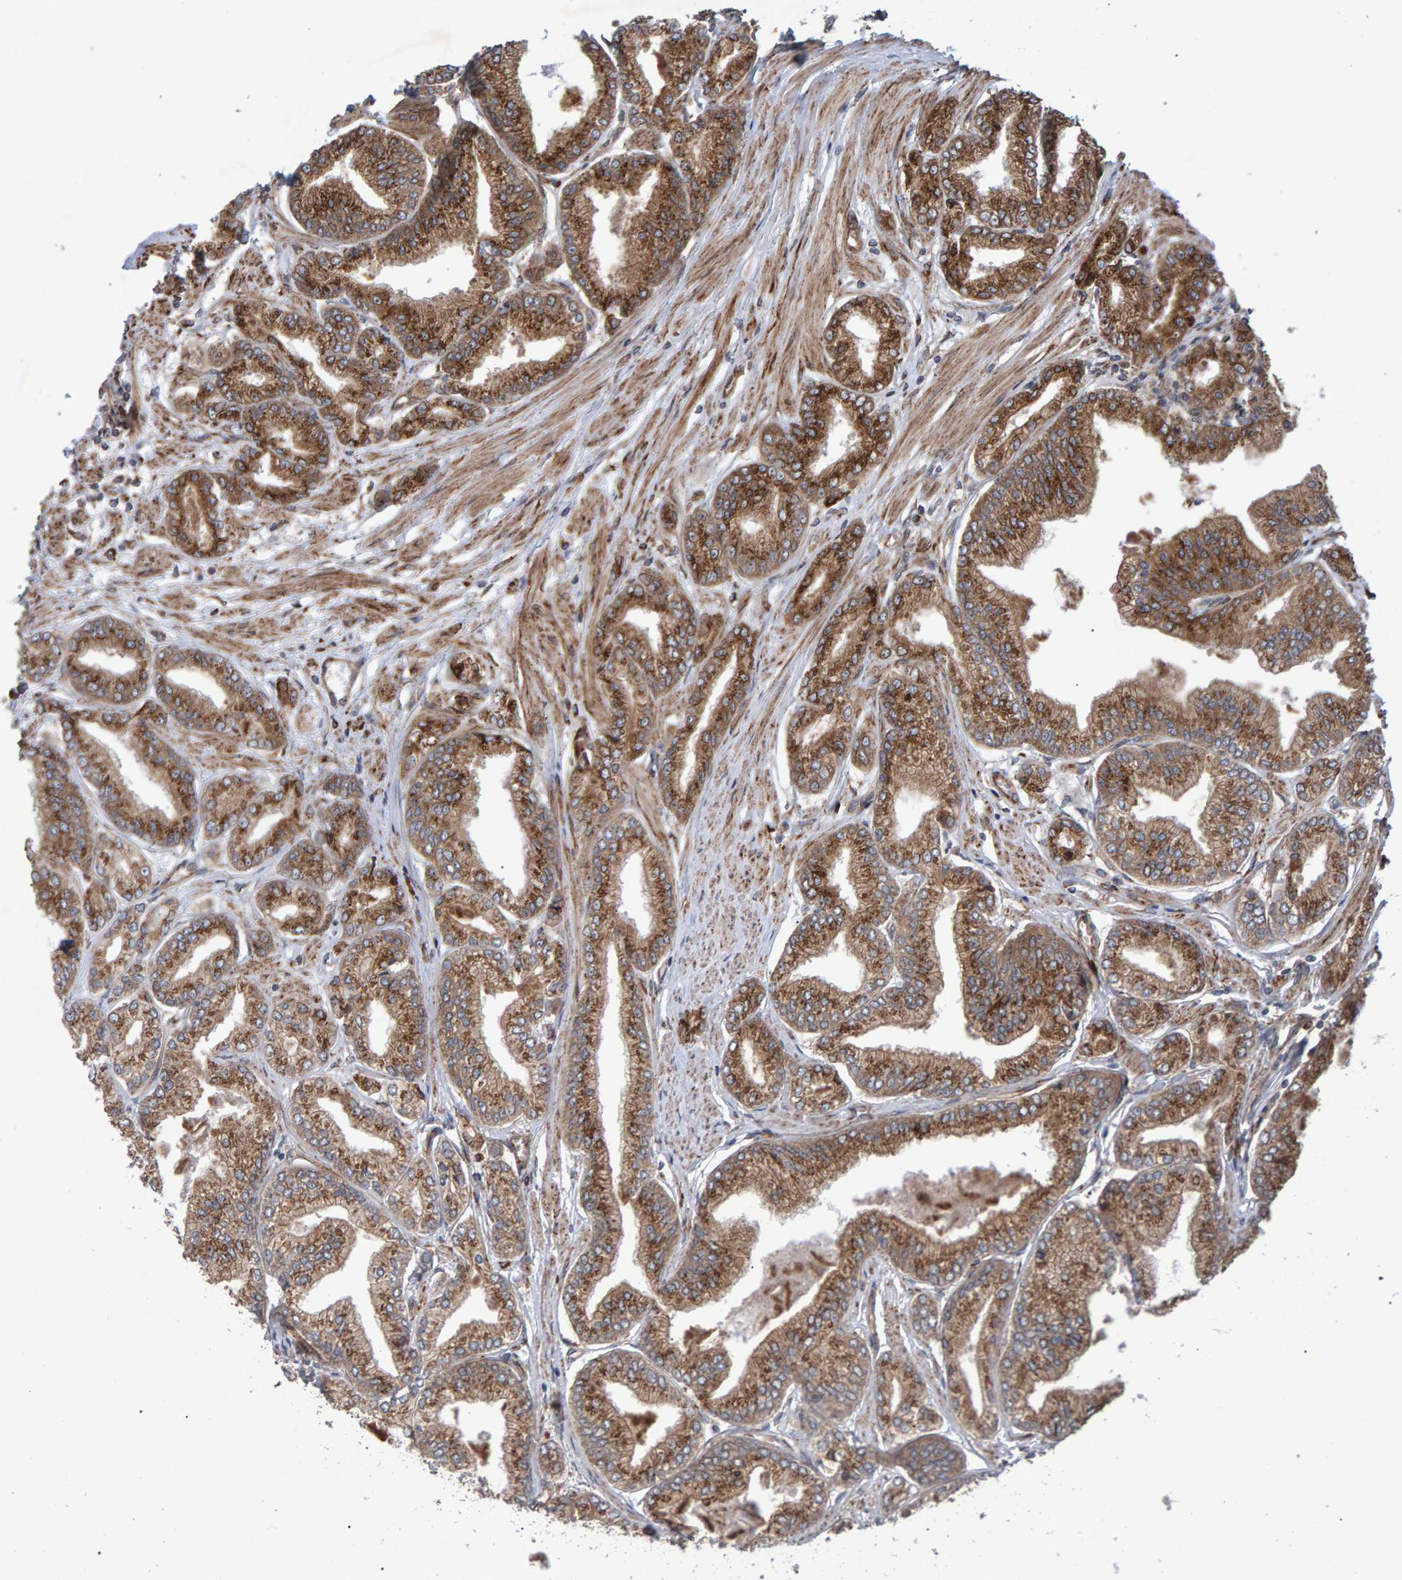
{"staining": {"intensity": "moderate", "quantity": ">75%", "location": "cytoplasmic/membranous"}, "tissue": "prostate cancer", "cell_type": "Tumor cells", "image_type": "cancer", "snomed": [{"axis": "morphology", "description": "Adenocarcinoma, Low grade"}, {"axis": "topography", "description": "Prostate"}], "caption": "The image shows immunohistochemical staining of low-grade adenocarcinoma (prostate). There is moderate cytoplasmic/membranous positivity is identified in approximately >75% of tumor cells.", "gene": "FAM117A", "patient": {"sex": "male", "age": 52}}